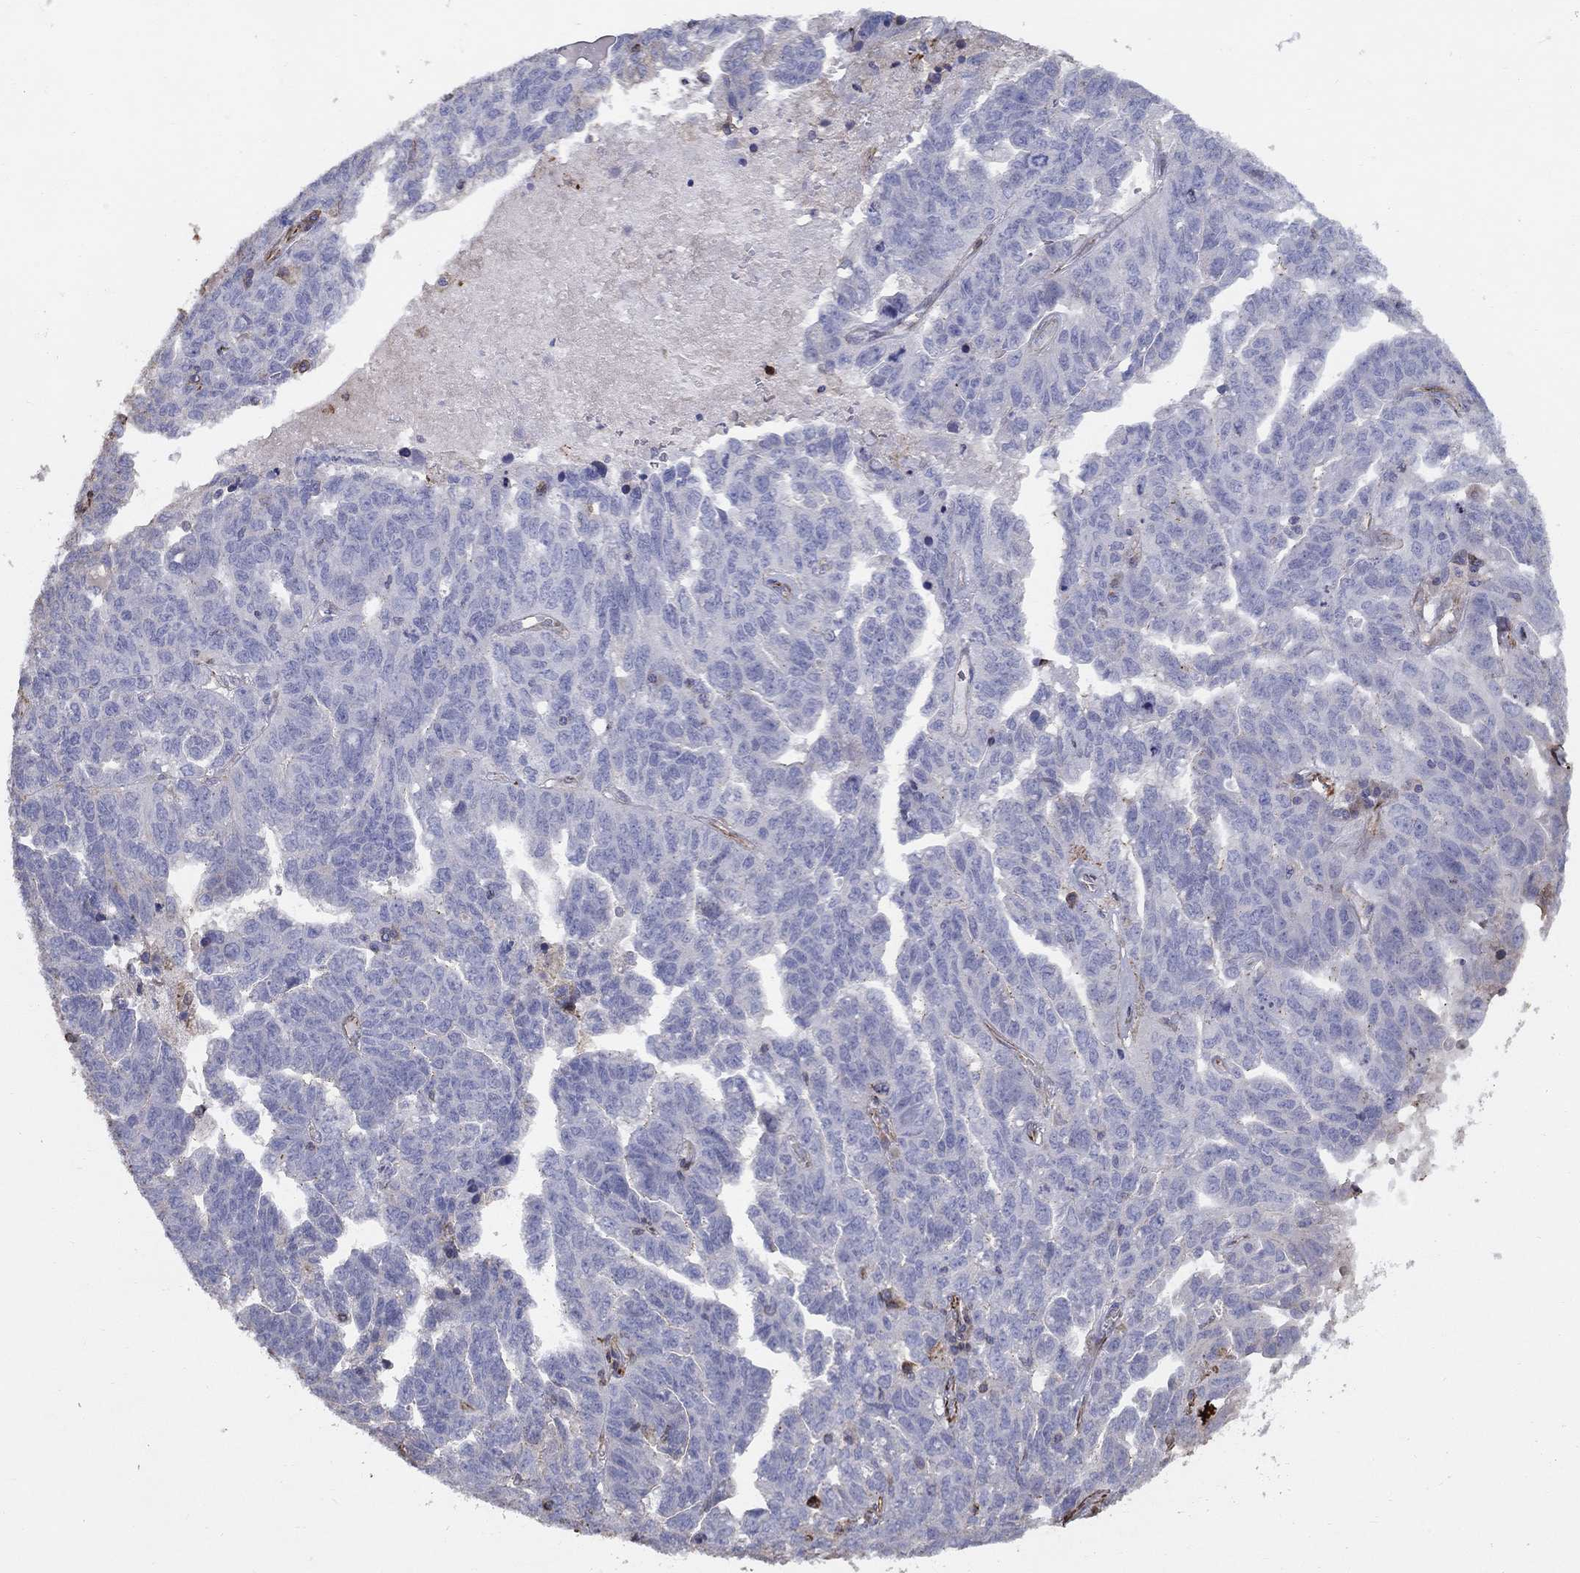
{"staining": {"intensity": "negative", "quantity": "none", "location": "none"}, "tissue": "ovarian cancer", "cell_type": "Tumor cells", "image_type": "cancer", "snomed": [{"axis": "morphology", "description": "Cystadenocarcinoma, serous, NOS"}, {"axis": "topography", "description": "Ovary"}], "caption": "This image is of serous cystadenocarcinoma (ovarian) stained with IHC to label a protein in brown with the nuclei are counter-stained blue. There is no expression in tumor cells. (Immunohistochemistry (ihc), brightfield microscopy, high magnification).", "gene": "NPHP1", "patient": {"sex": "female", "age": 71}}